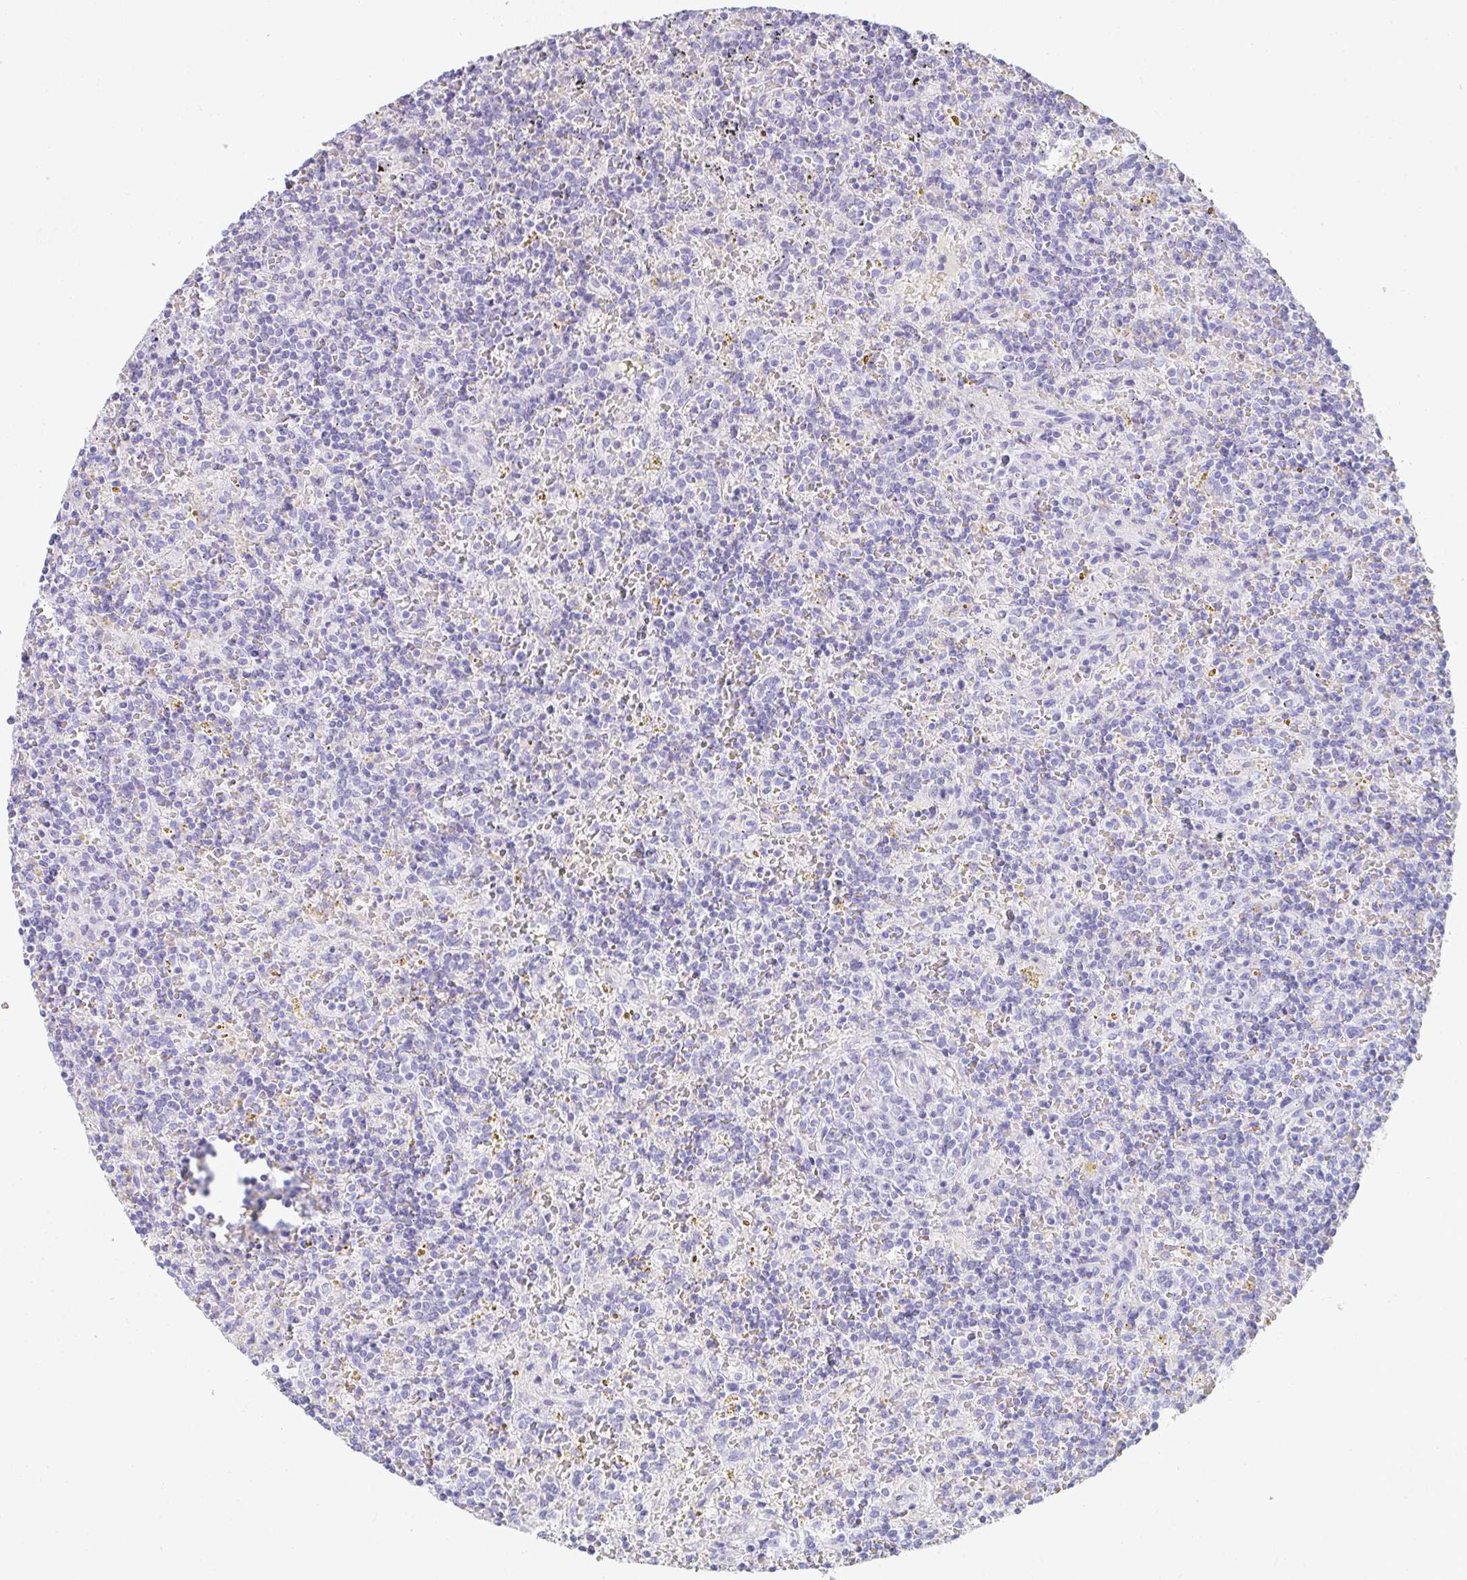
{"staining": {"intensity": "negative", "quantity": "none", "location": "none"}, "tissue": "lymphoma", "cell_type": "Tumor cells", "image_type": "cancer", "snomed": [{"axis": "morphology", "description": "Malignant lymphoma, non-Hodgkin's type, Low grade"}, {"axis": "topography", "description": "Spleen"}], "caption": "Immunohistochemistry (IHC) micrograph of human lymphoma stained for a protein (brown), which displays no positivity in tumor cells. (DAB immunohistochemistry (IHC) with hematoxylin counter stain).", "gene": "PRND", "patient": {"sex": "male", "age": 67}}